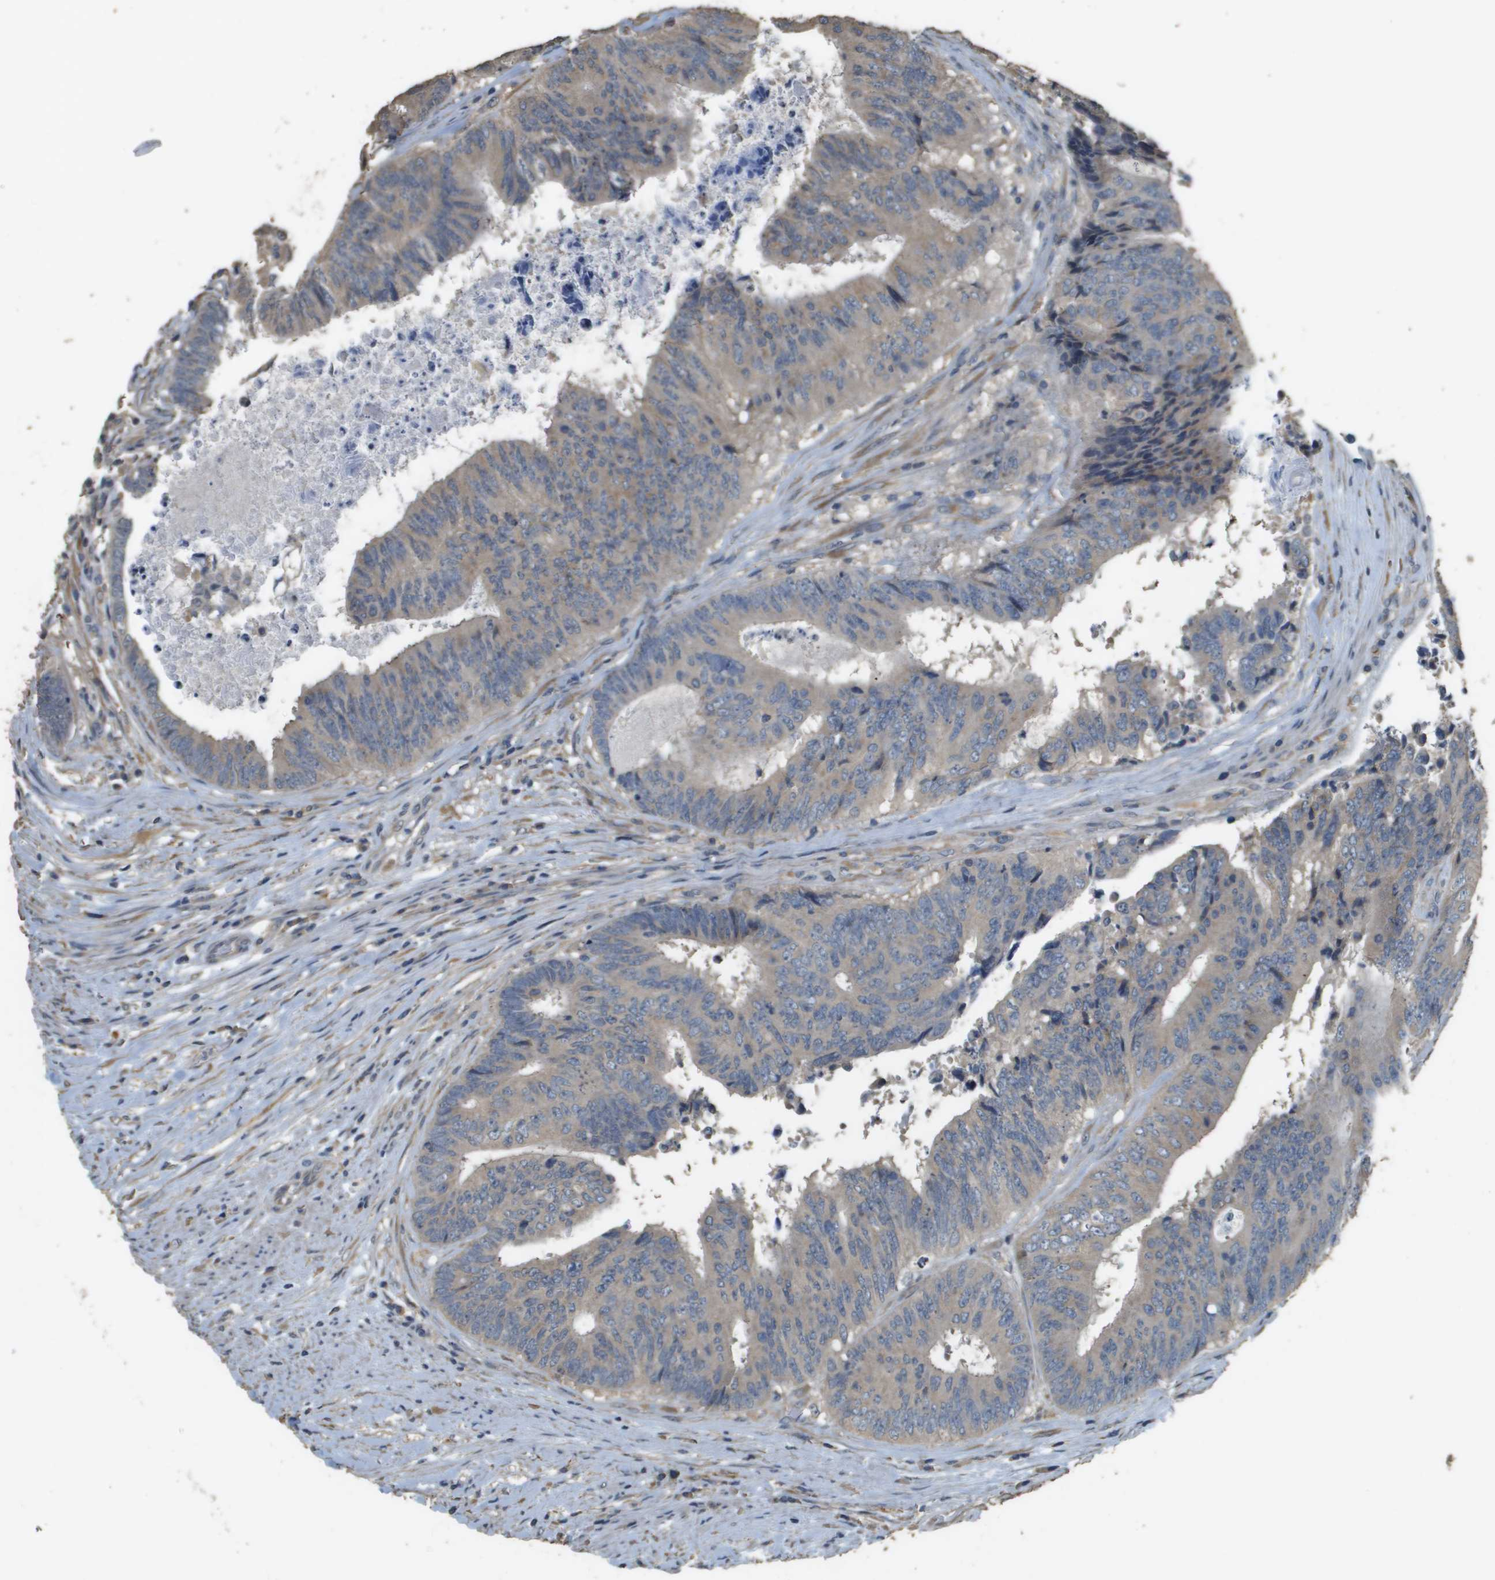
{"staining": {"intensity": "weak", "quantity": ">75%", "location": "cytoplasmic/membranous"}, "tissue": "colorectal cancer", "cell_type": "Tumor cells", "image_type": "cancer", "snomed": [{"axis": "morphology", "description": "Adenocarcinoma, NOS"}, {"axis": "topography", "description": "Rectum"}], "caption": "Immunohistochemistry (IHC) (DAB) staining of human colorectal cancer shows weak cytoplasmic/membranous protein staining in approximately >75% of tumor cells.", "gene": "RAB6B", "patient": {"sex": "male", "age": 72}}